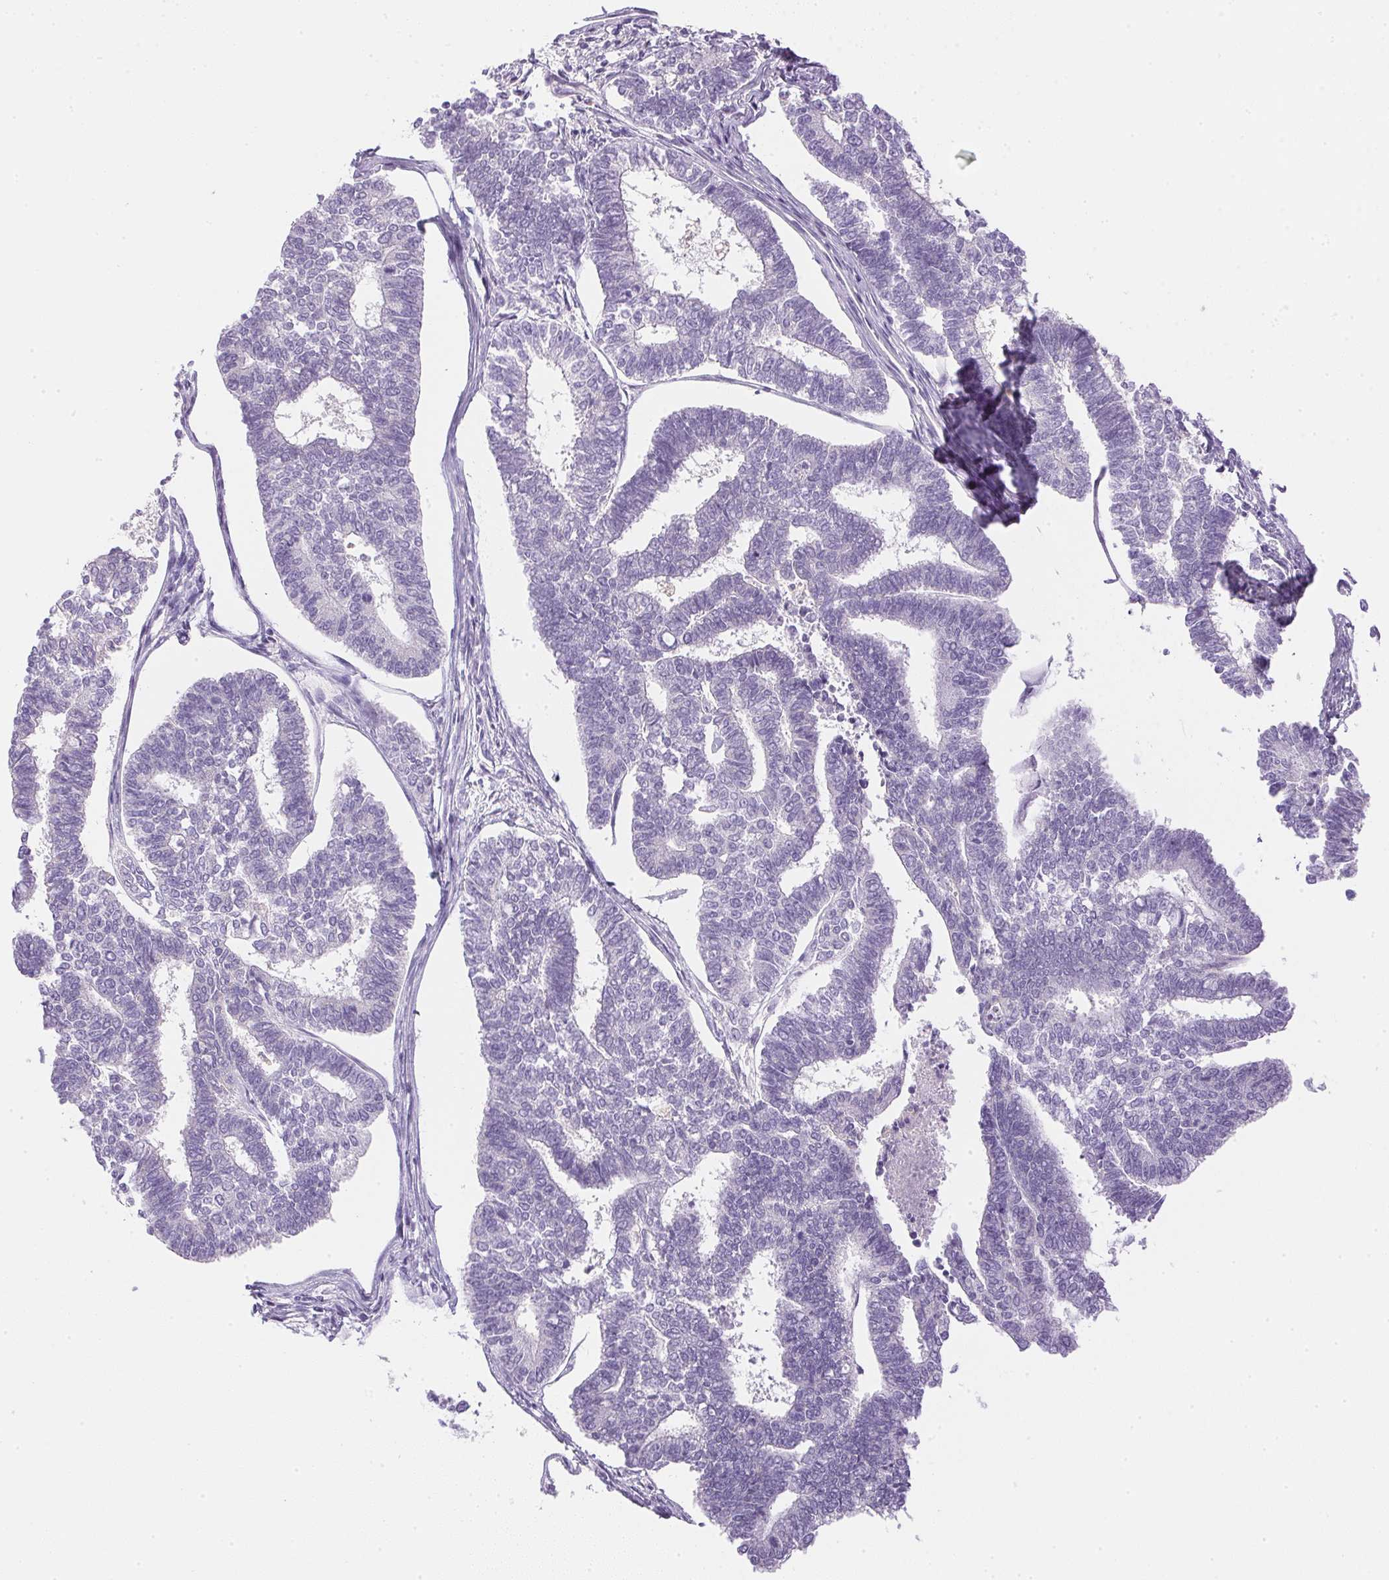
{"staining": {"intensity": "negative", "quantity": "none", "location": "none"}, "tissue": "endometrial cancer", "cell_type": "Tumor cells", "image_type": "cancer", "snomed": [{"axis": "morphology", "description": "Adenocarcinoma, NOS"}, {"axis": "topography", "description": "Endometrium"}], "caption": "This is an immunohistochemistry histopathology image of human endometrial cancer. There is no expression in tumor cells.", "gene": "ATP6V1G3", "patient": {"sex": "female", "age": 70}}